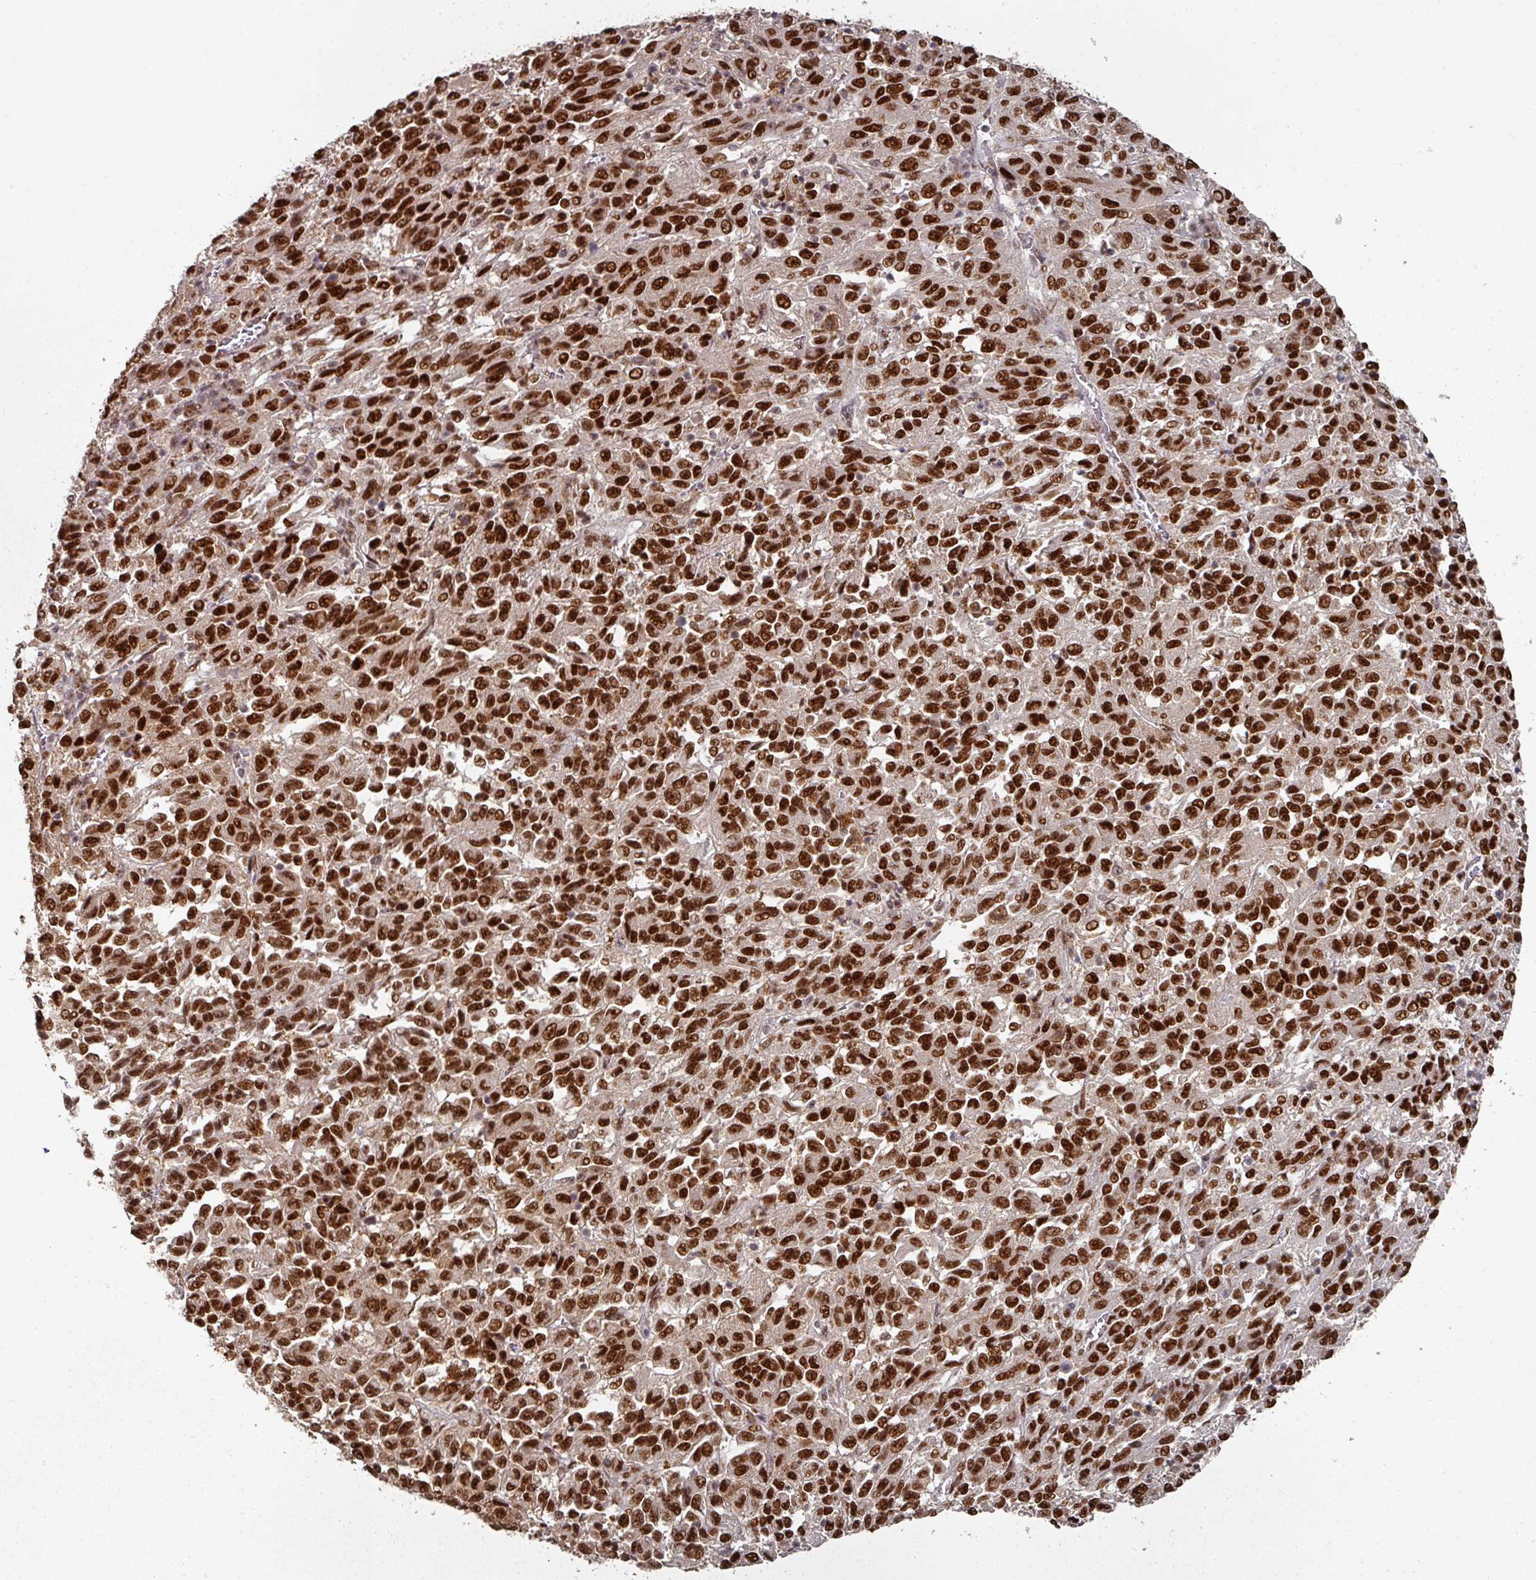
{"staining": {"intensity": "strong", "quantity": ">75%", "location": "nuclear"}, "tissue": "melanoma", "cell_type": "Tumor cells", "image_type": "cancer", "snomed": [{"axis": "morphology", "description": "Malignant melanoma, Metastatic site"}, {"axis": "topography", "description": "Lung"}], "caption": "Melanoma was stained to show a protein in brown. There is high levels of strong nuclear positivity in about >75% of tumor cells.", "gene": "MEPCE", "patient": {"sex": "male", "age": 64}}